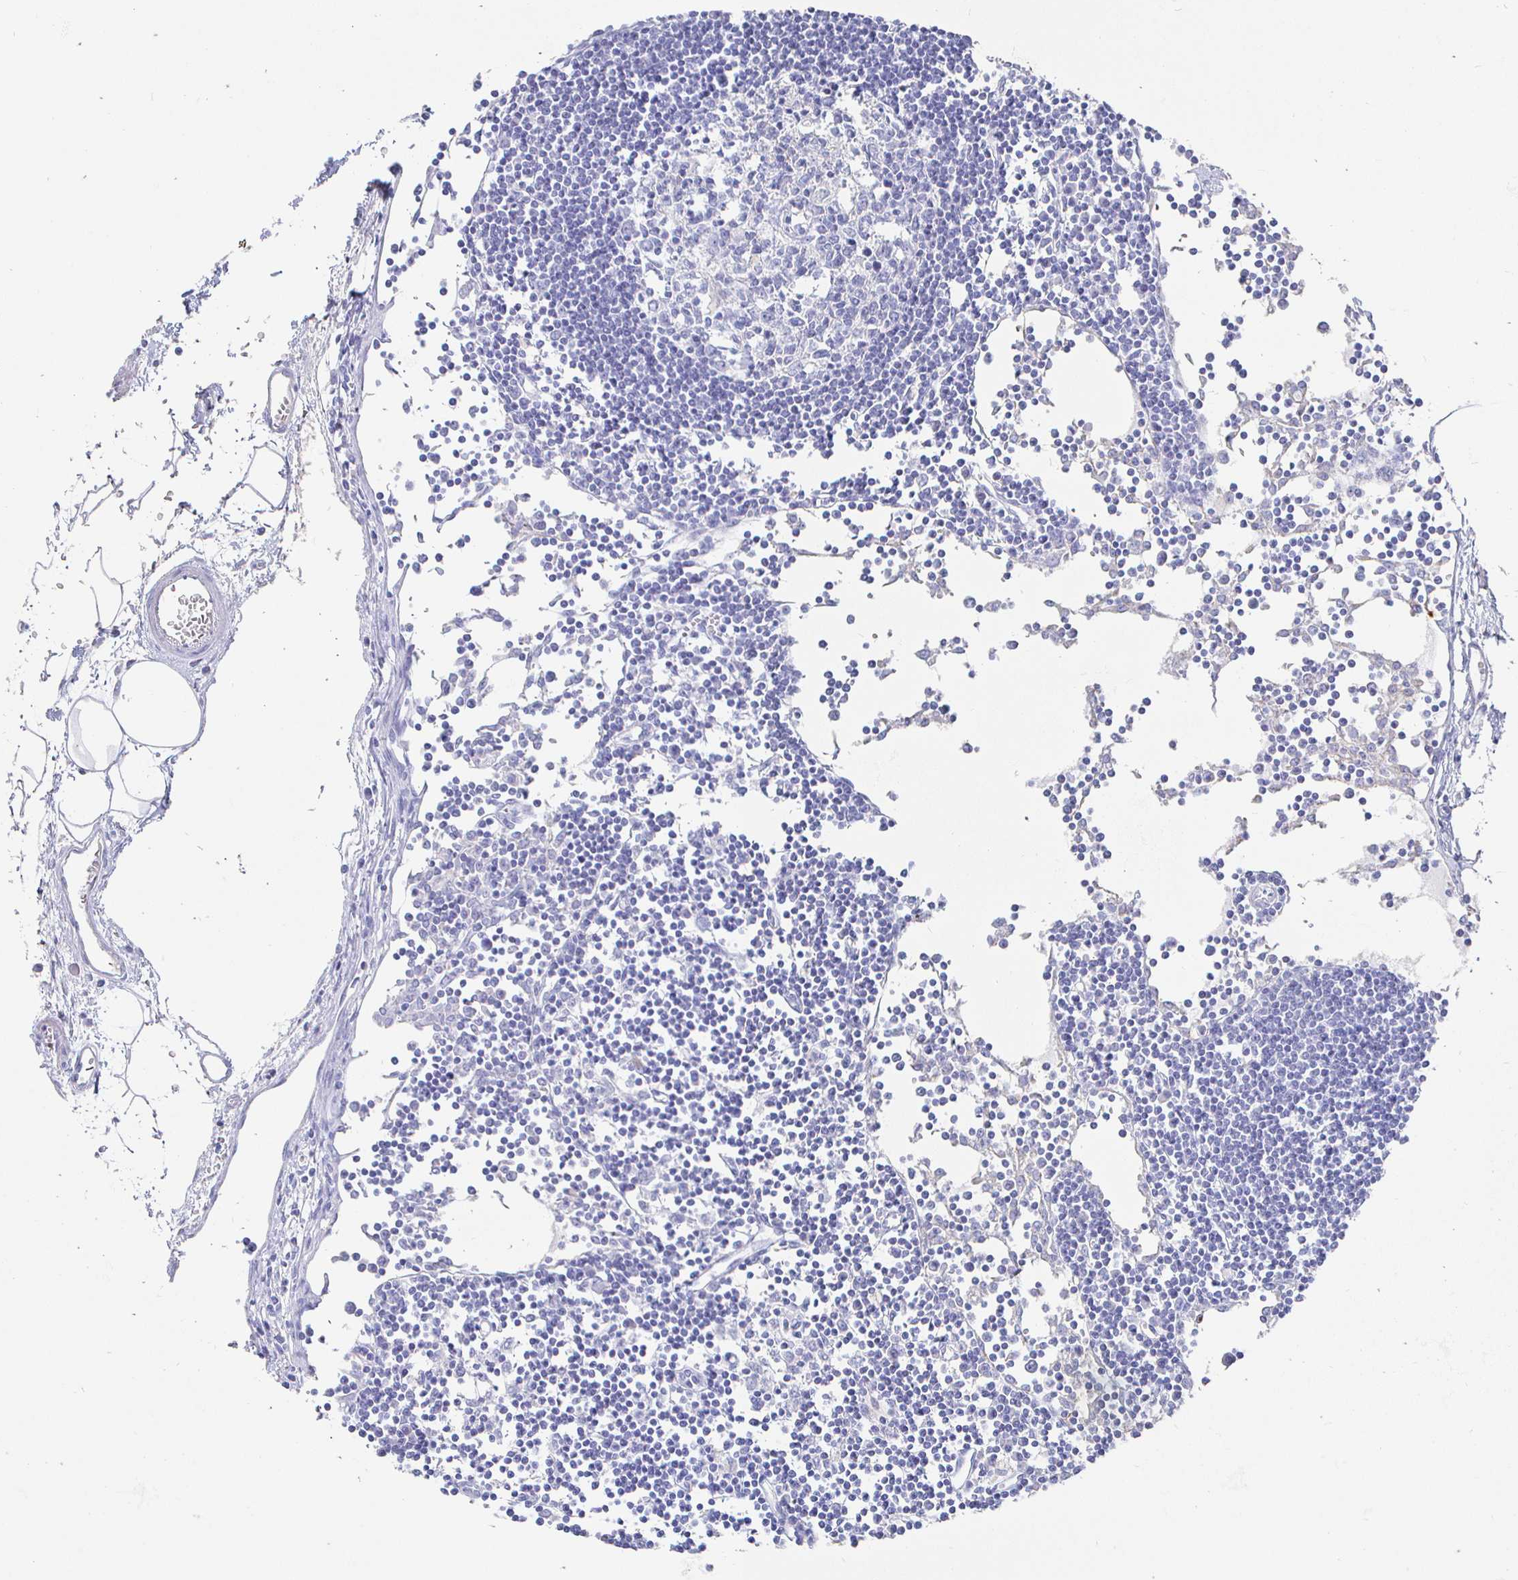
{"staining": {"intensity": "negative", "quantity": "none", "location": "none"}, "tissue": "lymph node", "cell_type": "Germinal center cells", "image_type": "normal", "snomed": [{"axis": "morphology", "description": "Normal tissue, NOS"}, {"axis": "topography", "description": "Lymph node"}], "caption": "The IHC image has no significant positivity in germinal center cells of lymph node. (DAB (3,3'-diaminobenzidine) IHC visualized using brightfield microscopy, high magnification).", "gene": "CLCA1", "patient": {"sex": "female", "age": 65}}